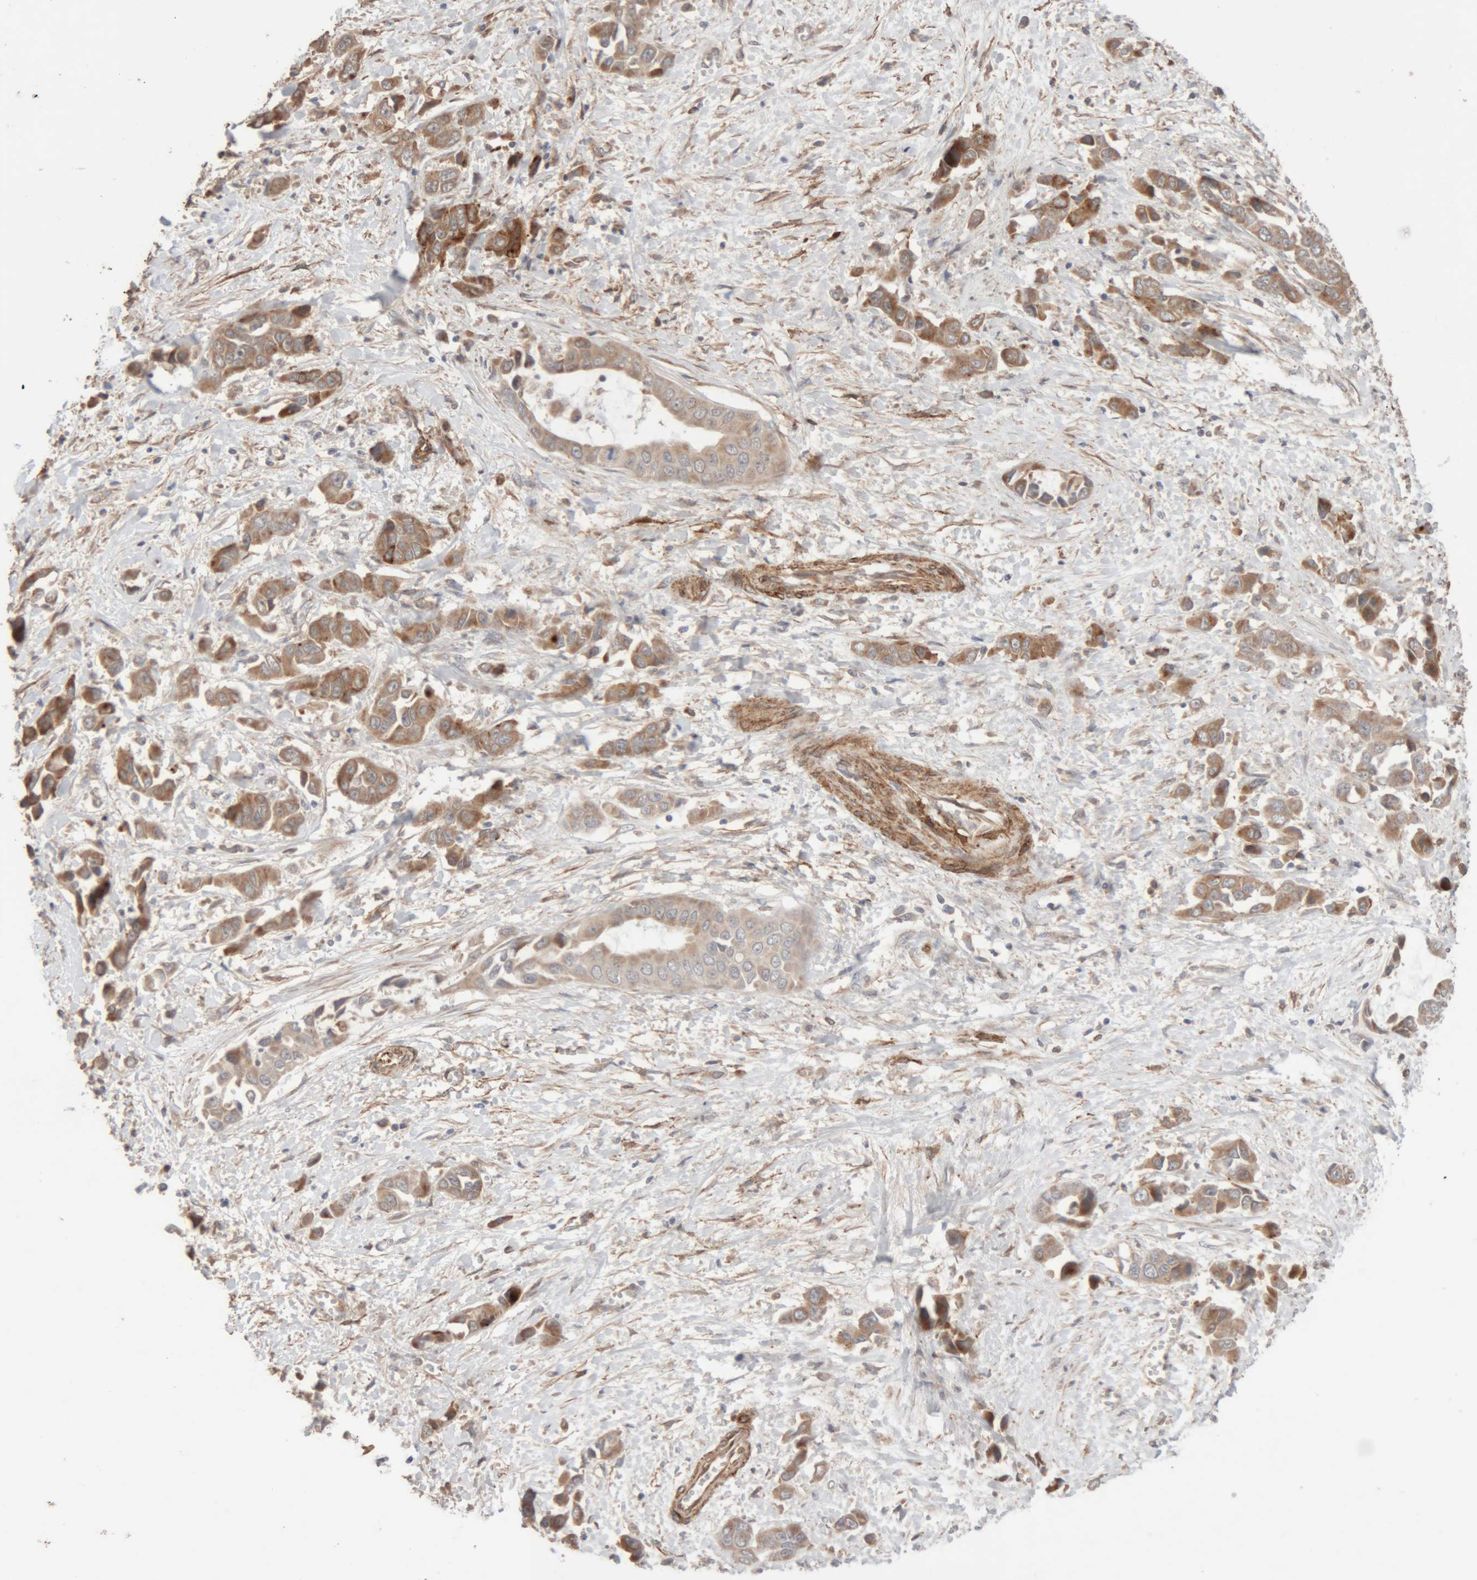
{"staining": {"intensity": "moderate", "quantity": ">75%", "location": "cytoplasmic/membranous"}, "tissue": "liver cancer", "cell_type": "Tumor cells", "image_type": "cancer", "snomed": [{"axis": "morphology", "description": "Cholangiocarcinoma"}, {"axis": "topography", "description": "Liver"}], "caption": "A high-resolution image shows immunohistochemistry staining of liver cancer (cholangiocarcinoma), which exhibits moderate cytoplasmic/membranous staining in about >75% of tumor cells.", "gene": "RAB32", "patient": {"sex": "female", "age": 52}}